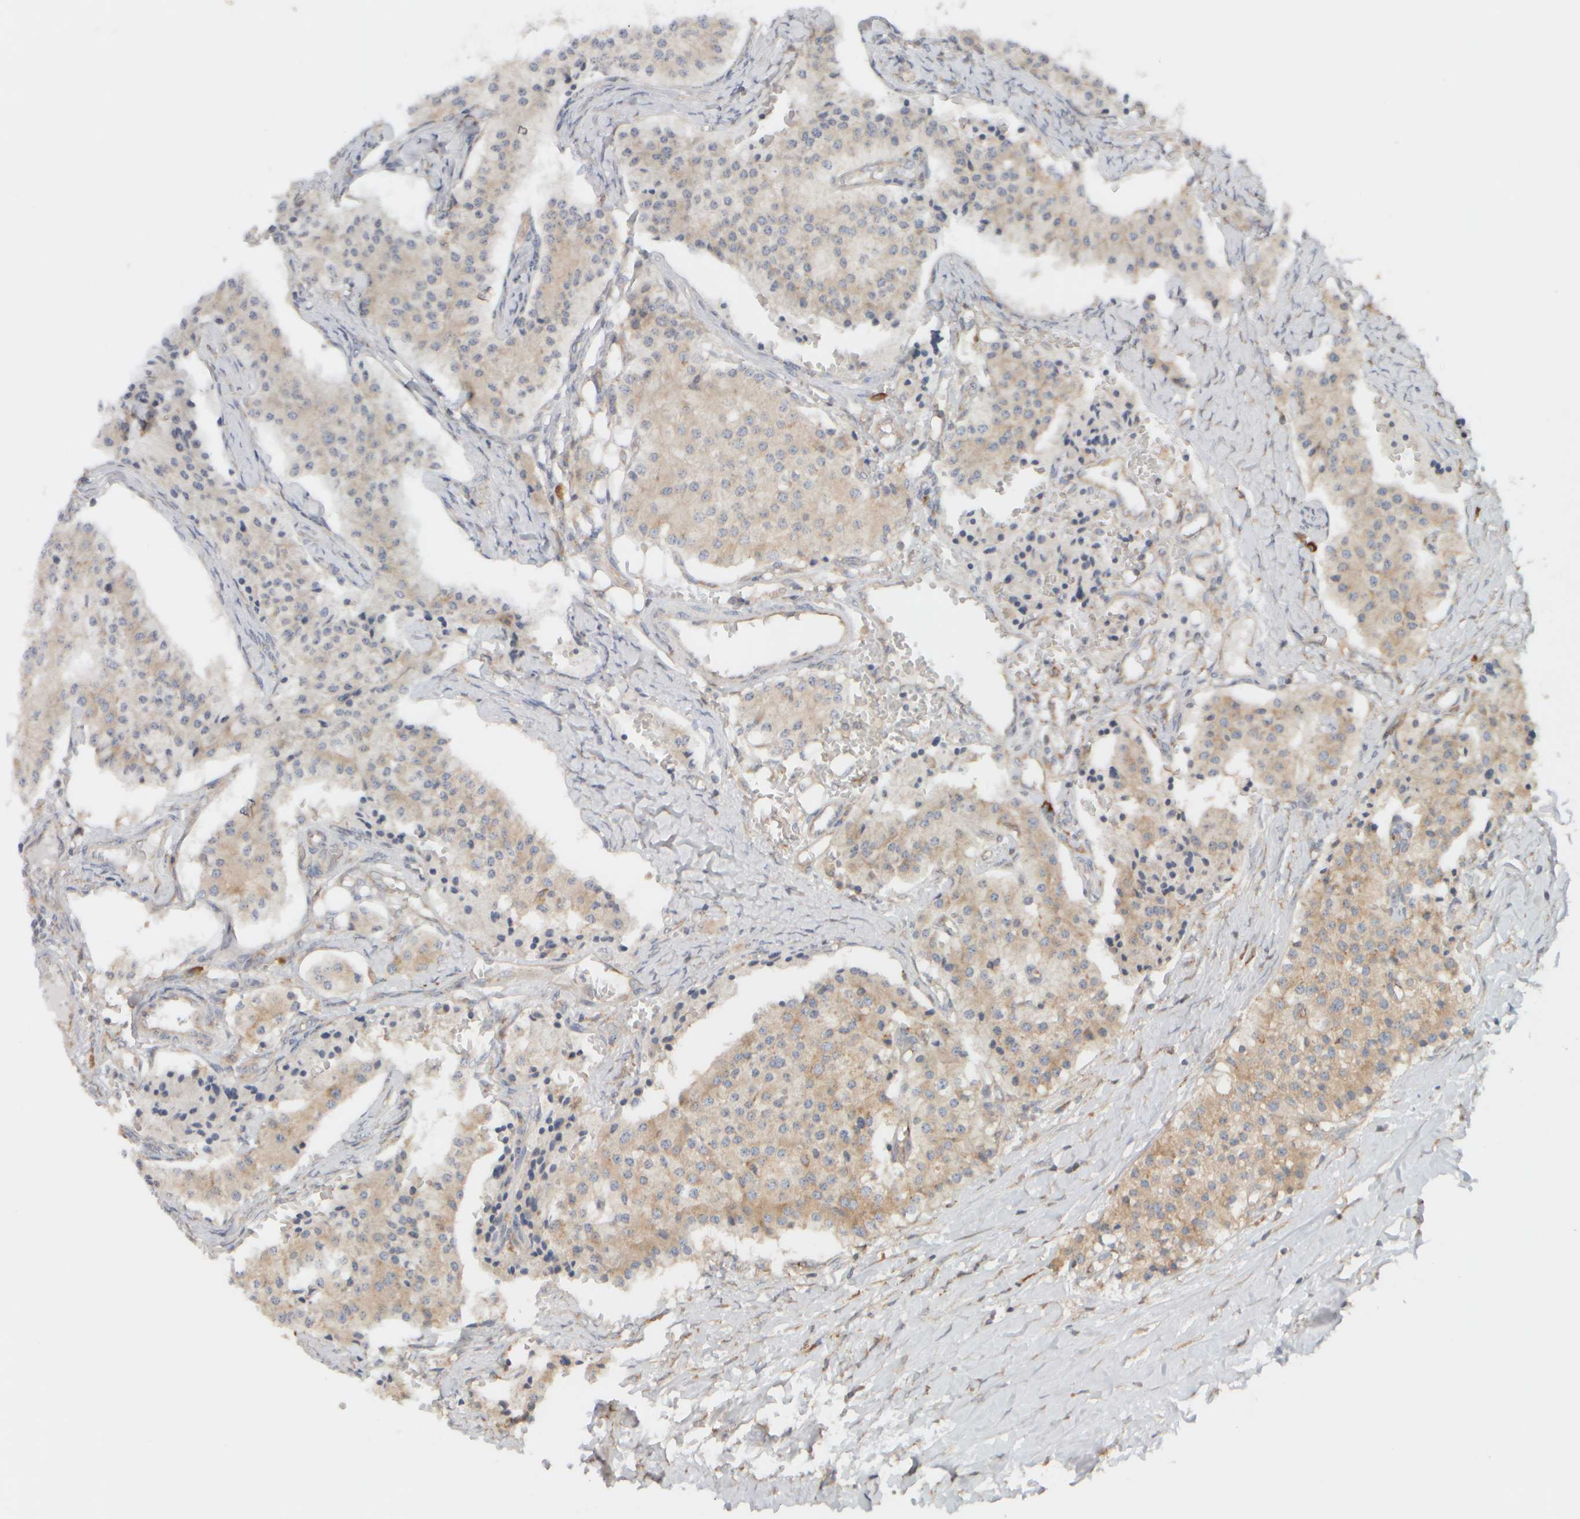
{"staining": {"intensity": "weak", "quantity": "25%-75%", "location": "cytoplasmic/membranous"}, "tissue": "carcinoid", "cell_type": "Tumor cells", "image_type": "cancer", "snomed": [{"axis": "morphology", "description": "Carcinoid, malignant, NOS"}, {"axis": "topography", "description": "Colon"}], "caption": "IHC histopathology image of human malignant carcinoid stained for a protein (brown), which reveals low levels of weak cytoplasmic/membranous staining in about 25%-75% of tumor cells.", "gene": "EIF2B3", "patient": {"sex": "female", "age": 52}}